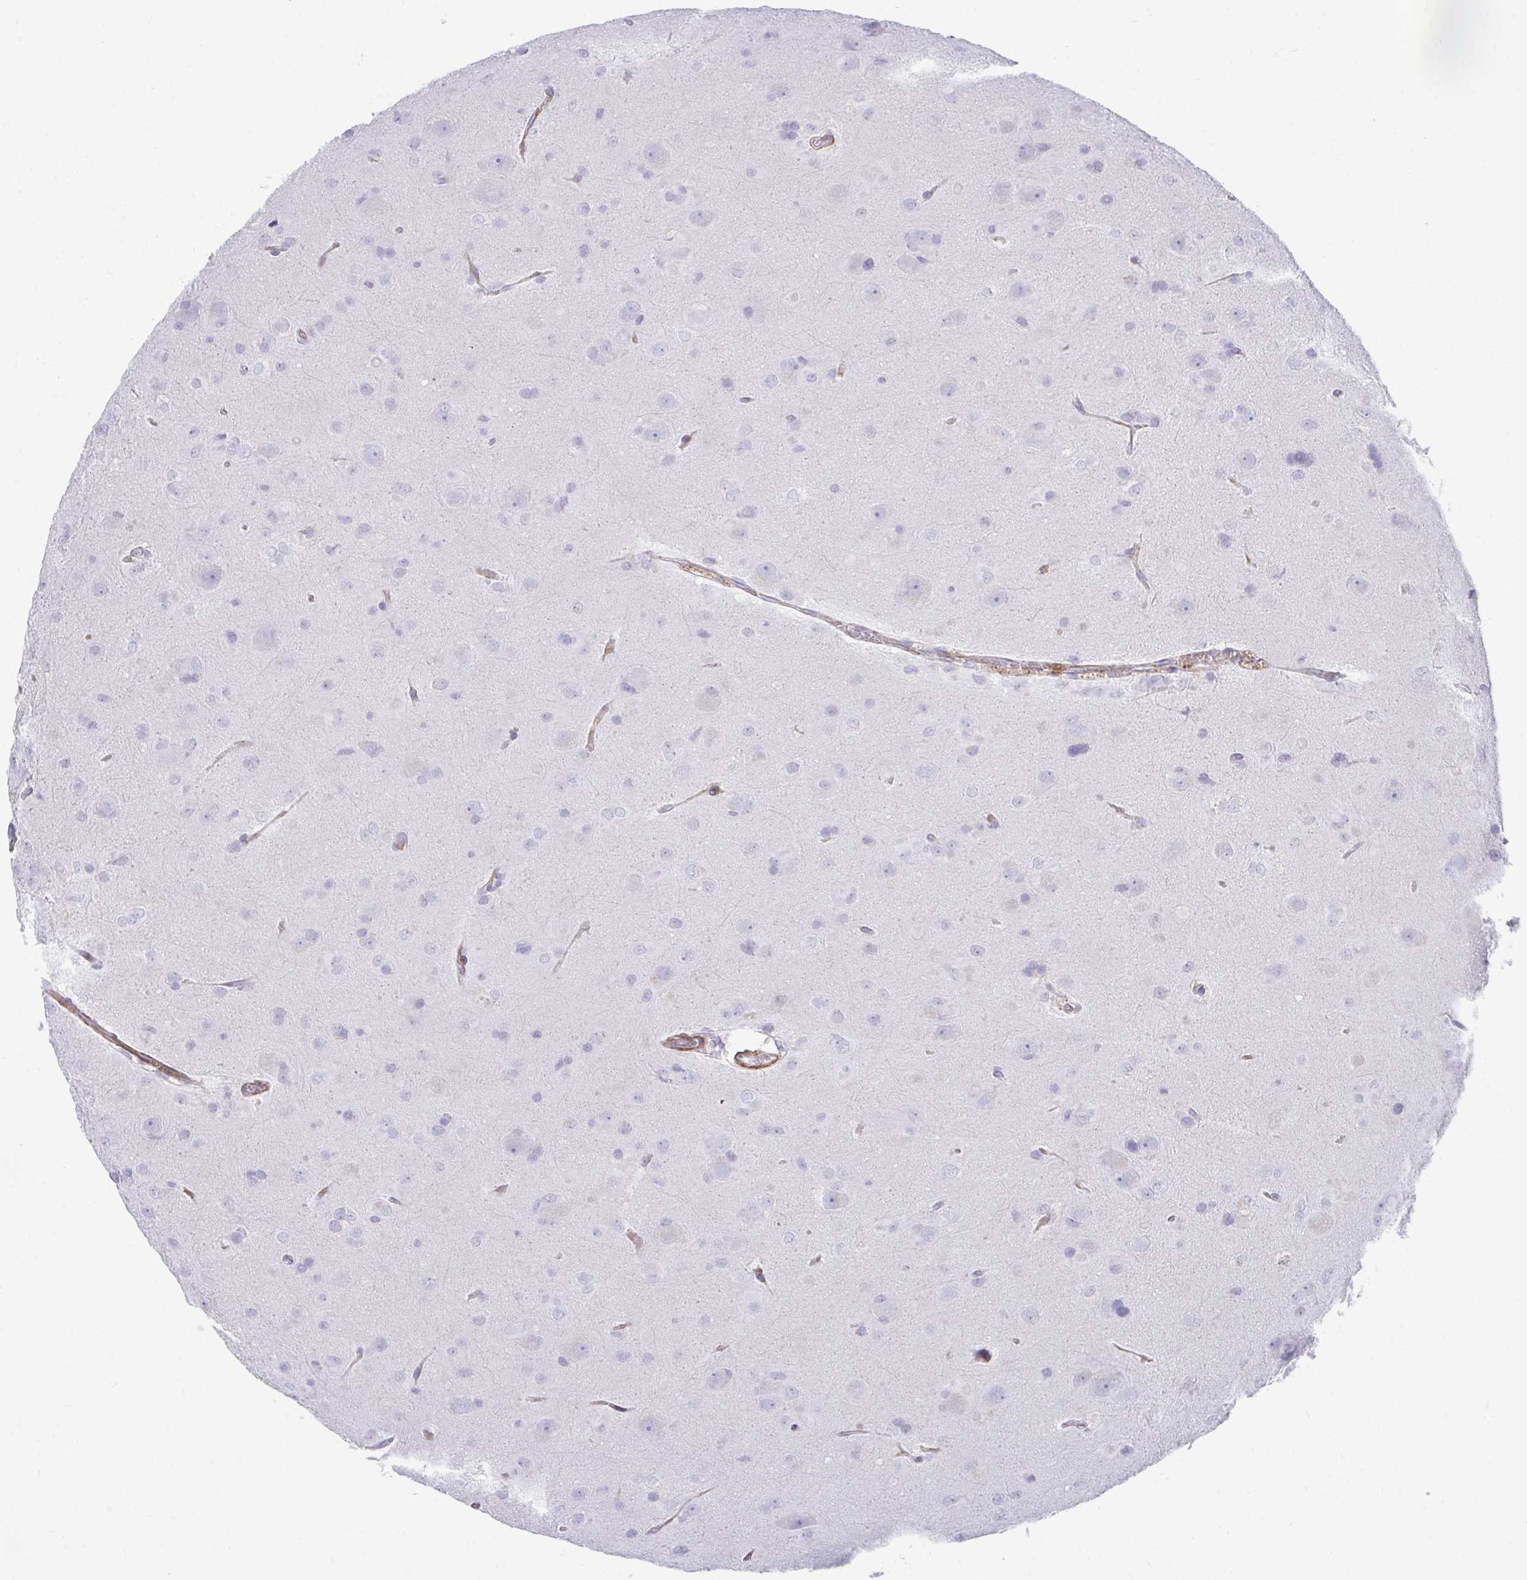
{"staining": {"intensity": "negative", "quantity": "none", "location": "none"}, "tissue": "glioma", "cell_type": "Tumor cells", "image_type": "cancer", "snomed": [{"axis": "morphology", "description": "Glioma, malignant, Low grade"}, {"axis": "topography", "description": "Brain"}], "caption": "The image exhibits no staining of tumor cells in malignant low-grade glioma.", "gene": "CSTB", "patient": {"sex": "male", "age": 58}}